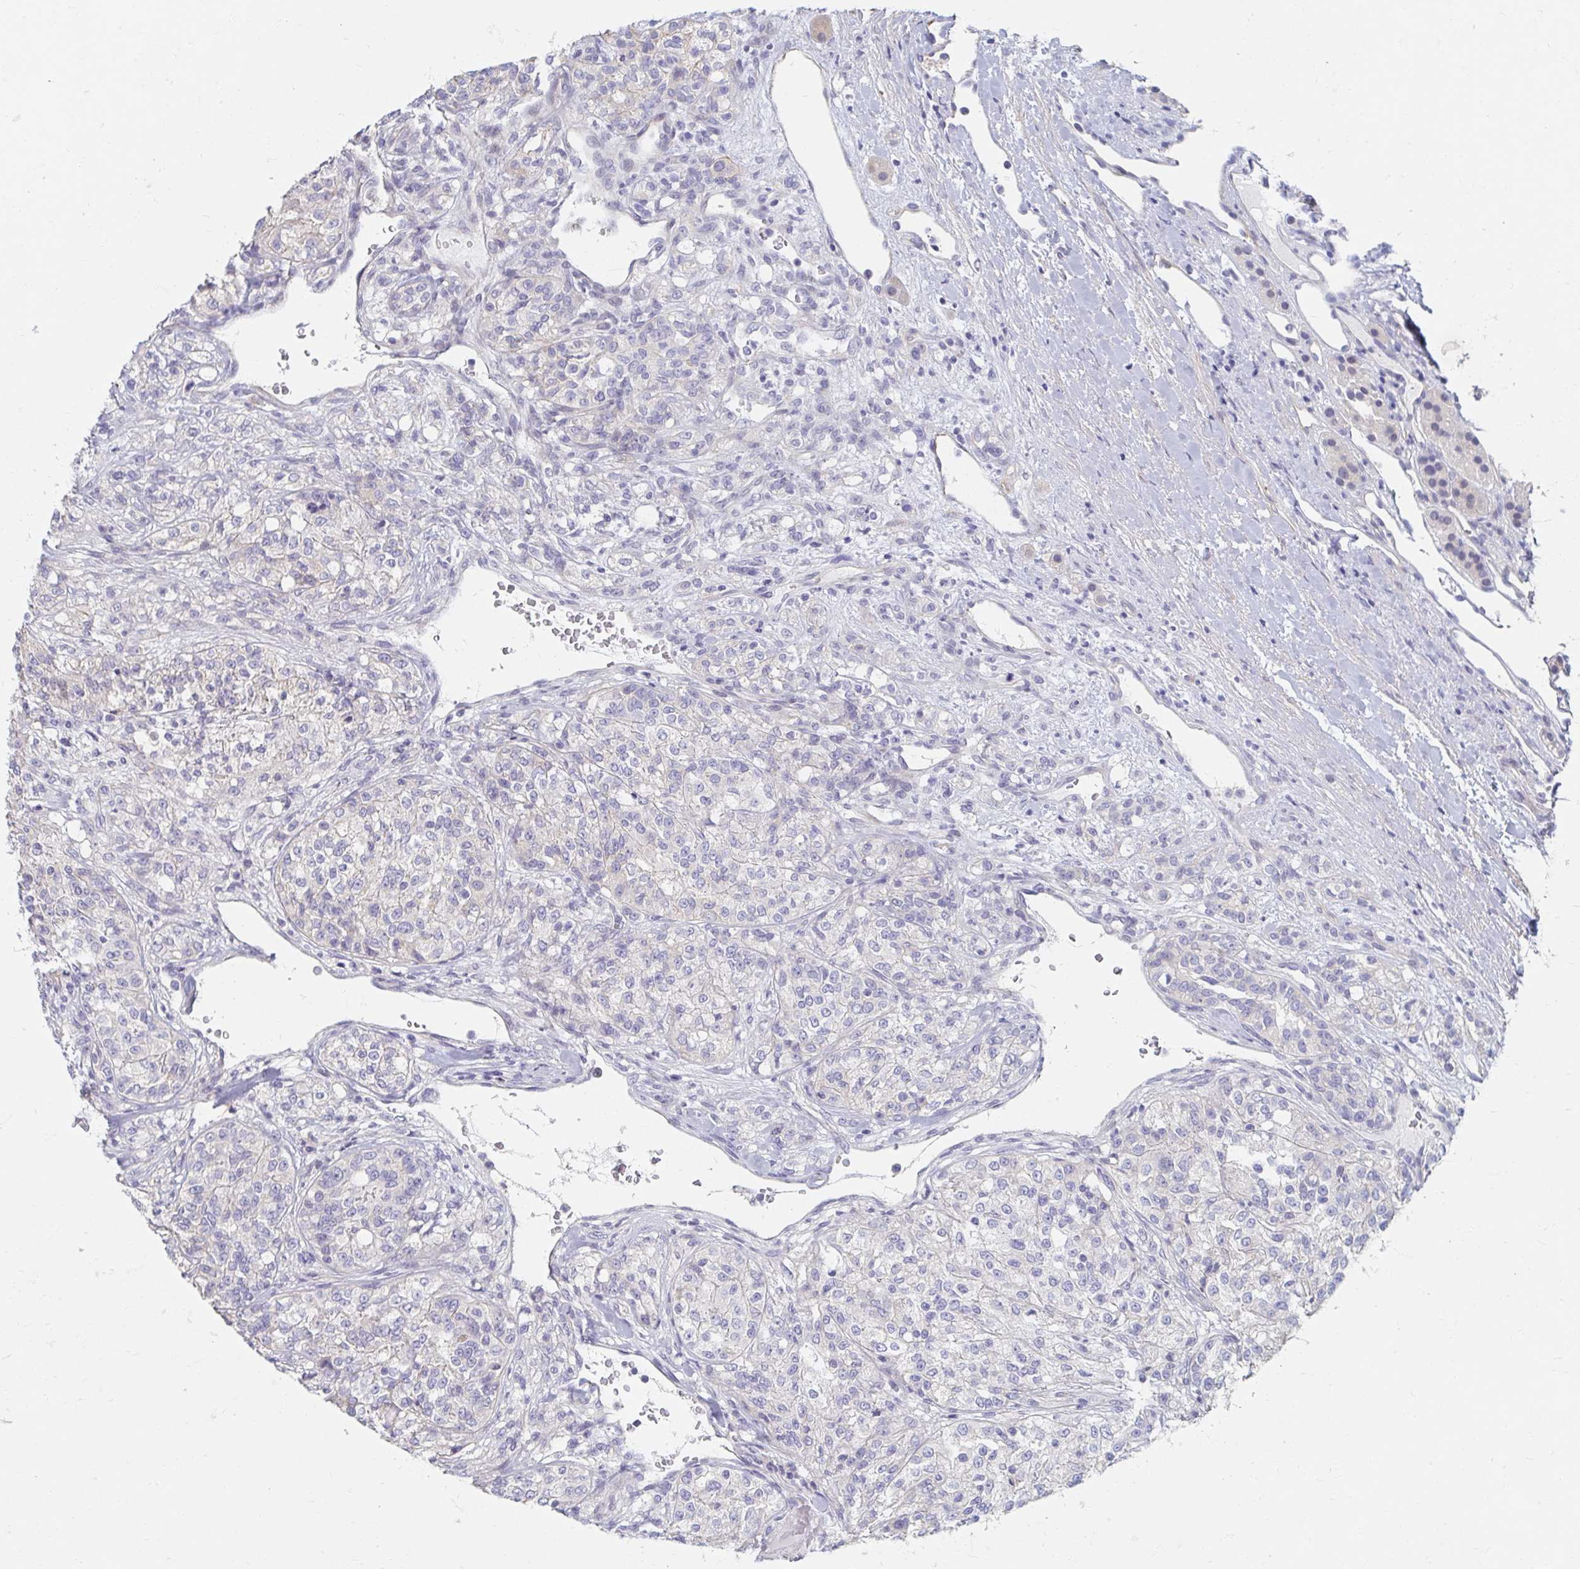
{"staining": {"intensity": "negative", "quantity": "none", "location": "none"}, "tissue": "renal cancer", "cell_type": "Tumor cells", "image_type": "cancer", "snomed": [{"axis": "morphology", "description": "Adenocarcinoma, NOS"}, {"axis": "topography", "description": "Kidney"}], "caption": "Tumor cells show no significant expression in adenocarcinoma (renal).", "gene": "MYLK2", "patient": {"sex": "female", "age": 63}}